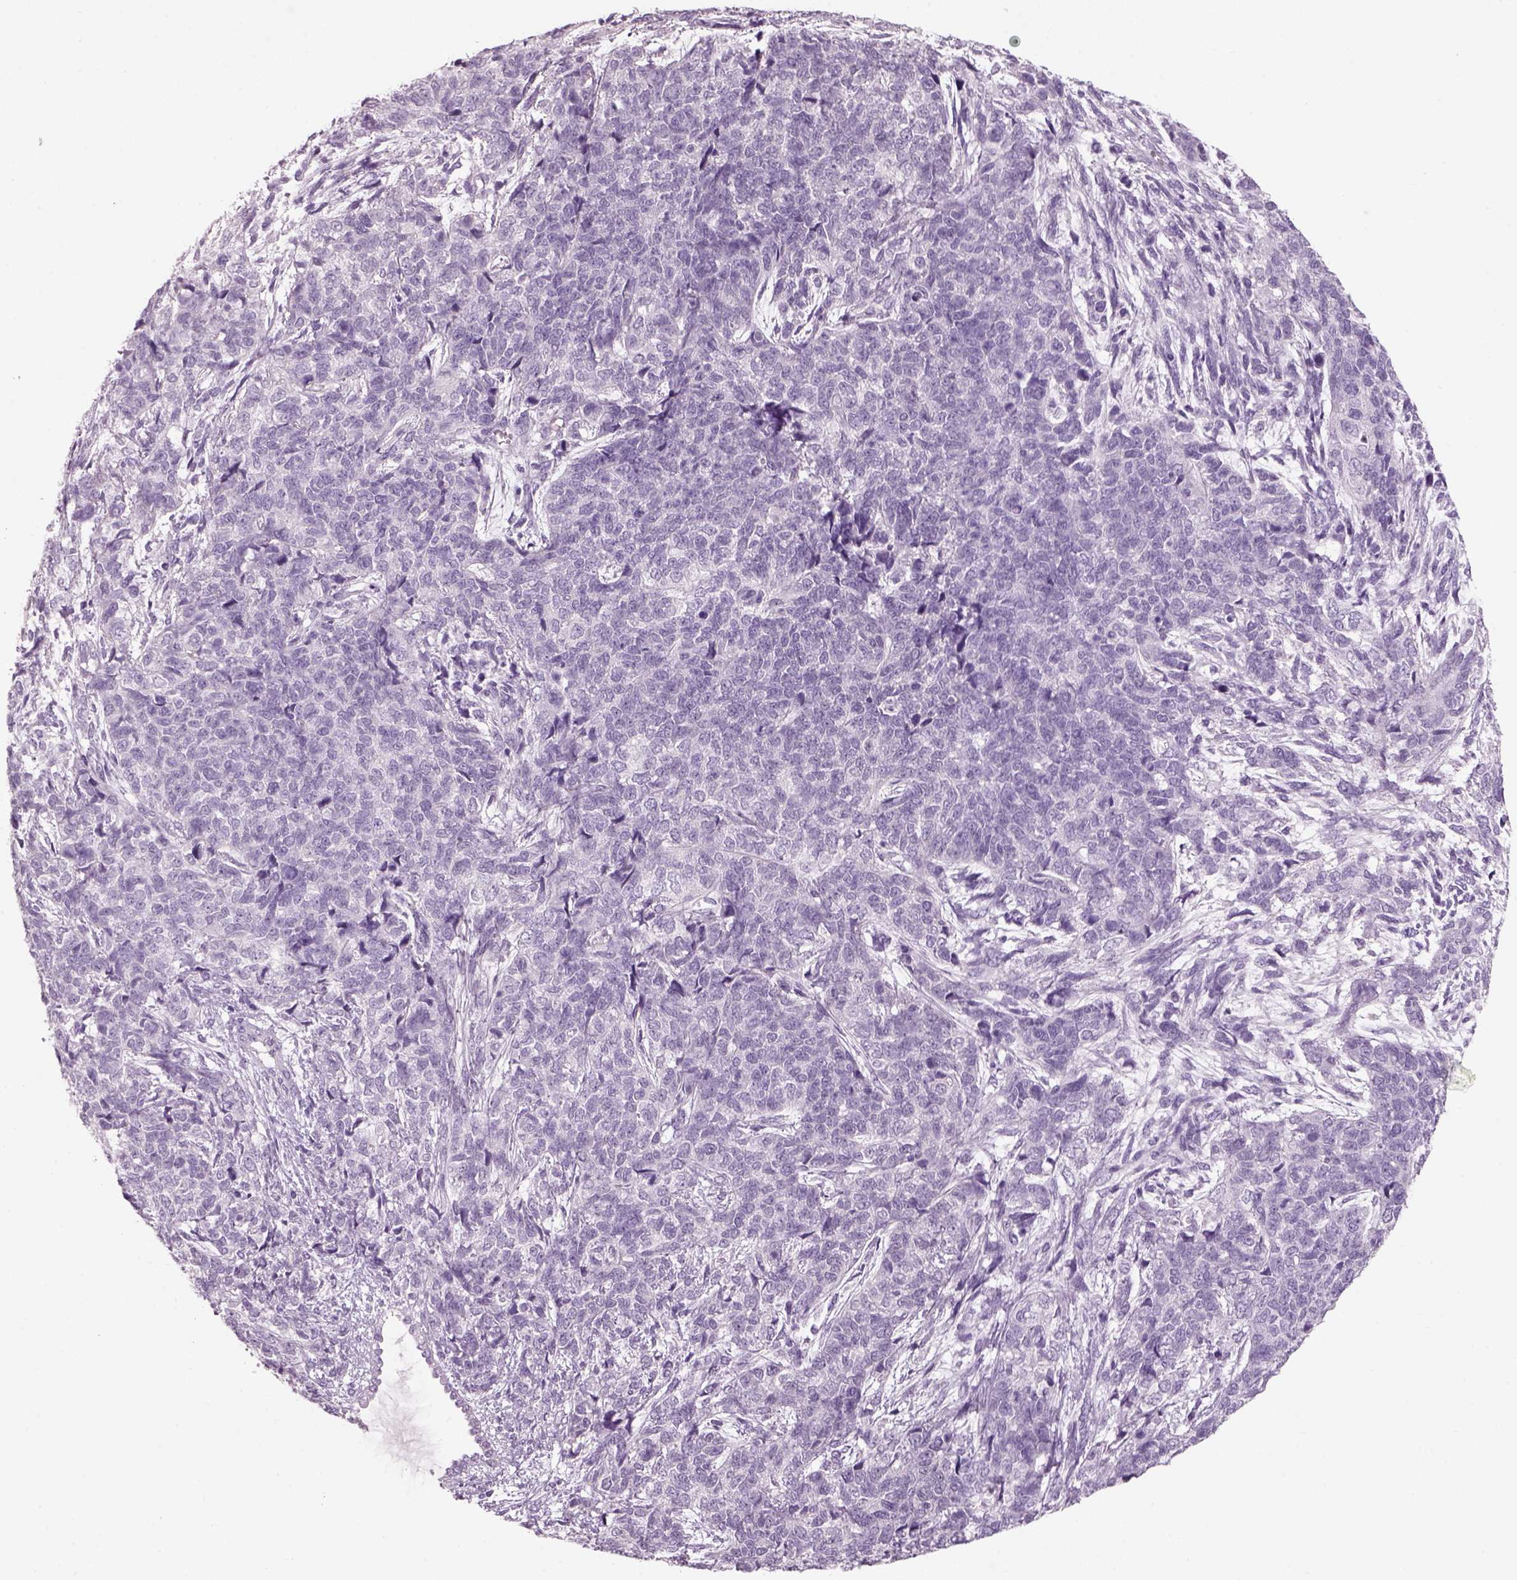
{"staining": {"intensity": "negative", "quantity": "none", "location": "none"}, "tissue": "cervical cancer", "cell_type": "Tumor cells", "image_type": "cancer", "snomed": [{"axis": "morphology", "description": "Squamous cell carcinoma, NOS"}, {"axis": "topography", "description": "Cervix"}], "caption": "Human cervical cancer (squamous cell carcinoma) stained for a protein using immunohistochemistry displays no positivity in tumor cells.", "gene": "SLC6A2", "patient": {"sex": "female", "age": 63}}